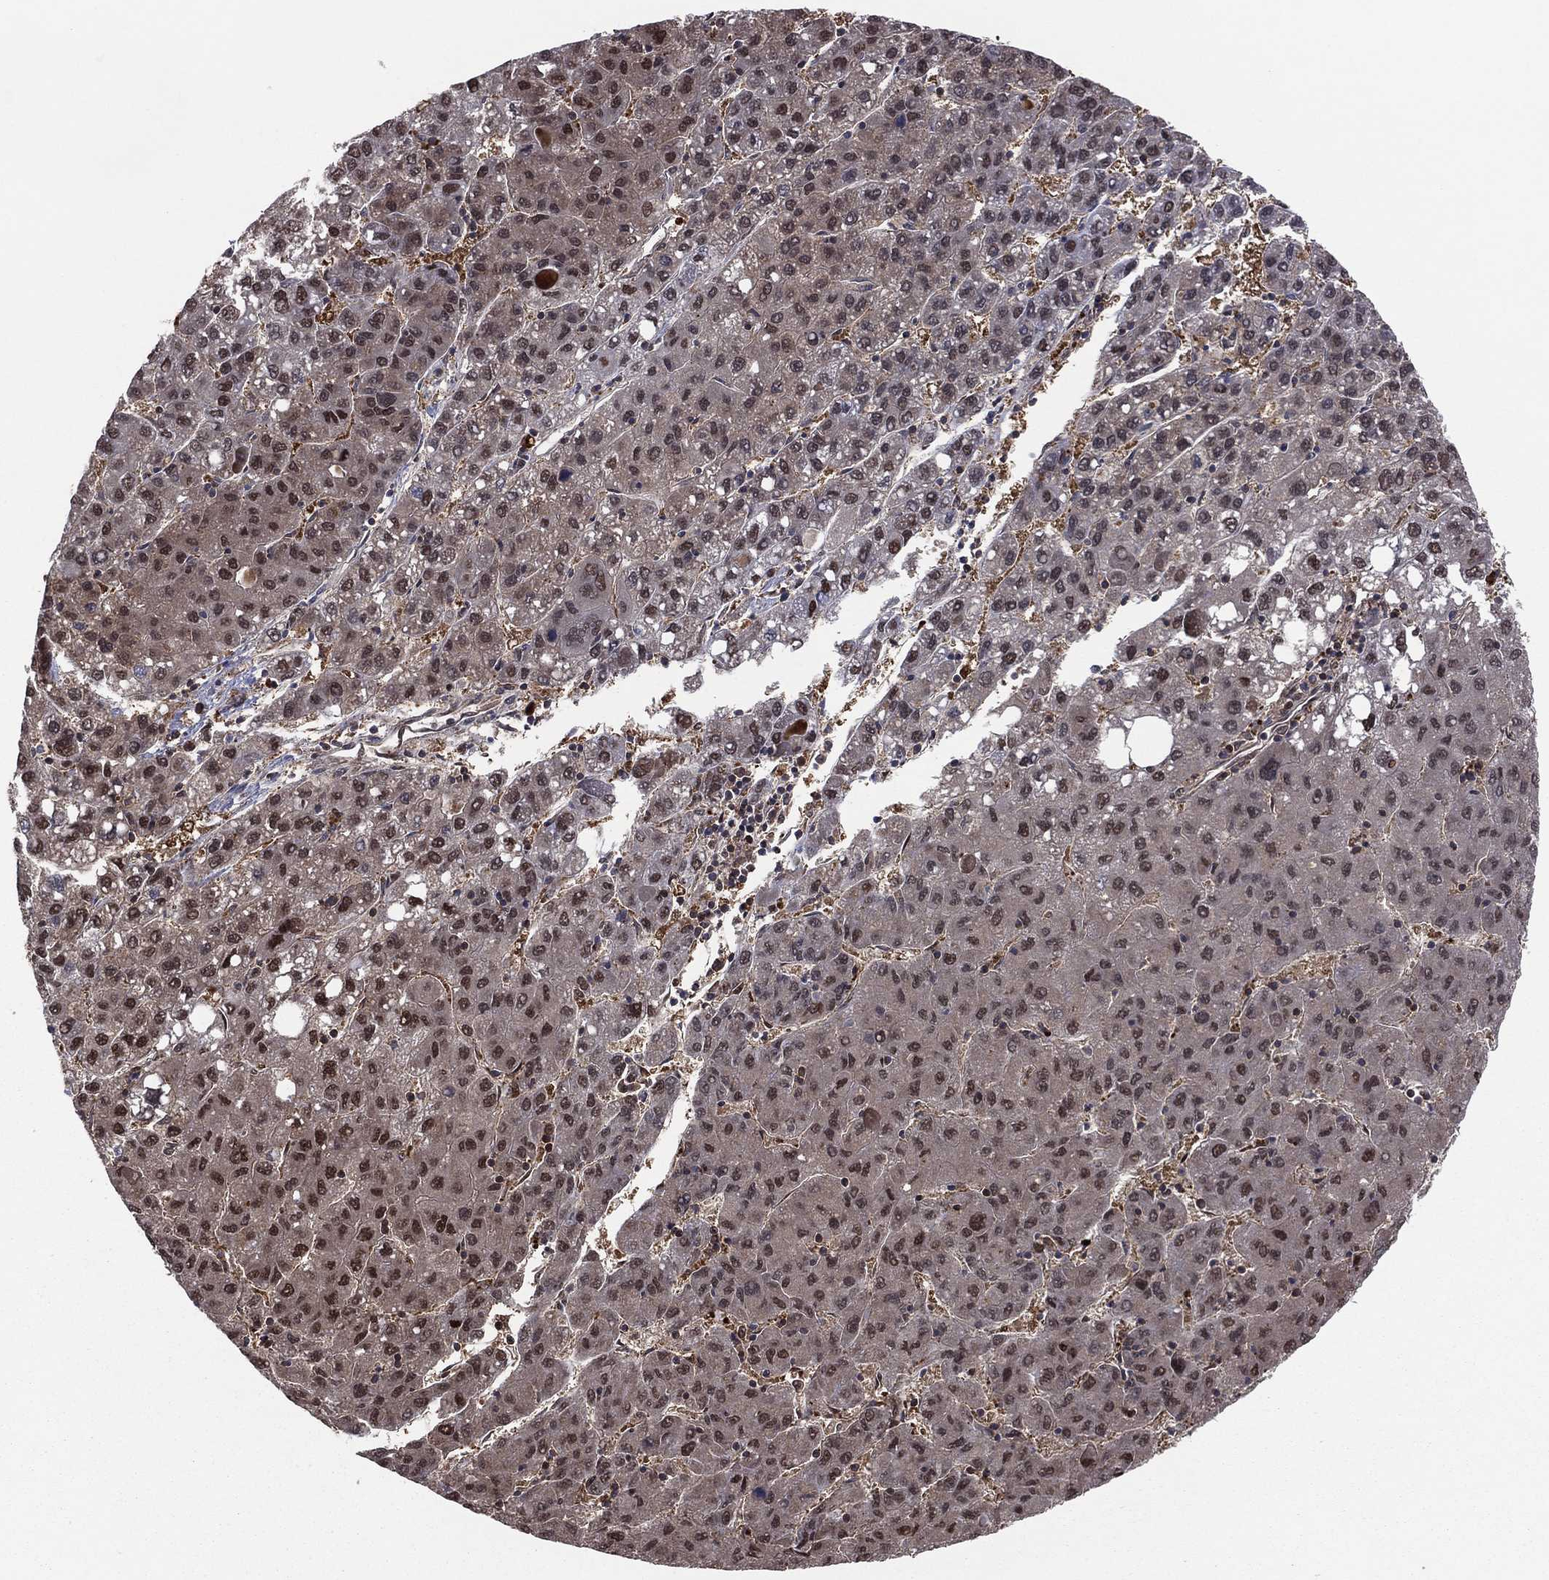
{"staining": {"intensity": "moderate", "quantity": "25%-75%", "location": "nuclear"}, "tissue": "liver cancer", "cell_type": "Tumor cells", "image_type": "cancer", "snomed": [{"axis": "morphology", "description": "Carcinoma, Hepatocellular, NOS"}, {"axis": "topography", "description": "Liver"}], "caption": "Immunohistochemistry histopathology image of neoplastic tissue: hepatocellular carcinoma (liver) stained using IHC reveals medium levels of moderate protein expression localized specifically in the nuclear of tumor cells, appearing as a nuclear brown color.", "gene": "ICOSLG", "patient": {"sex": "female", "age": 82}}